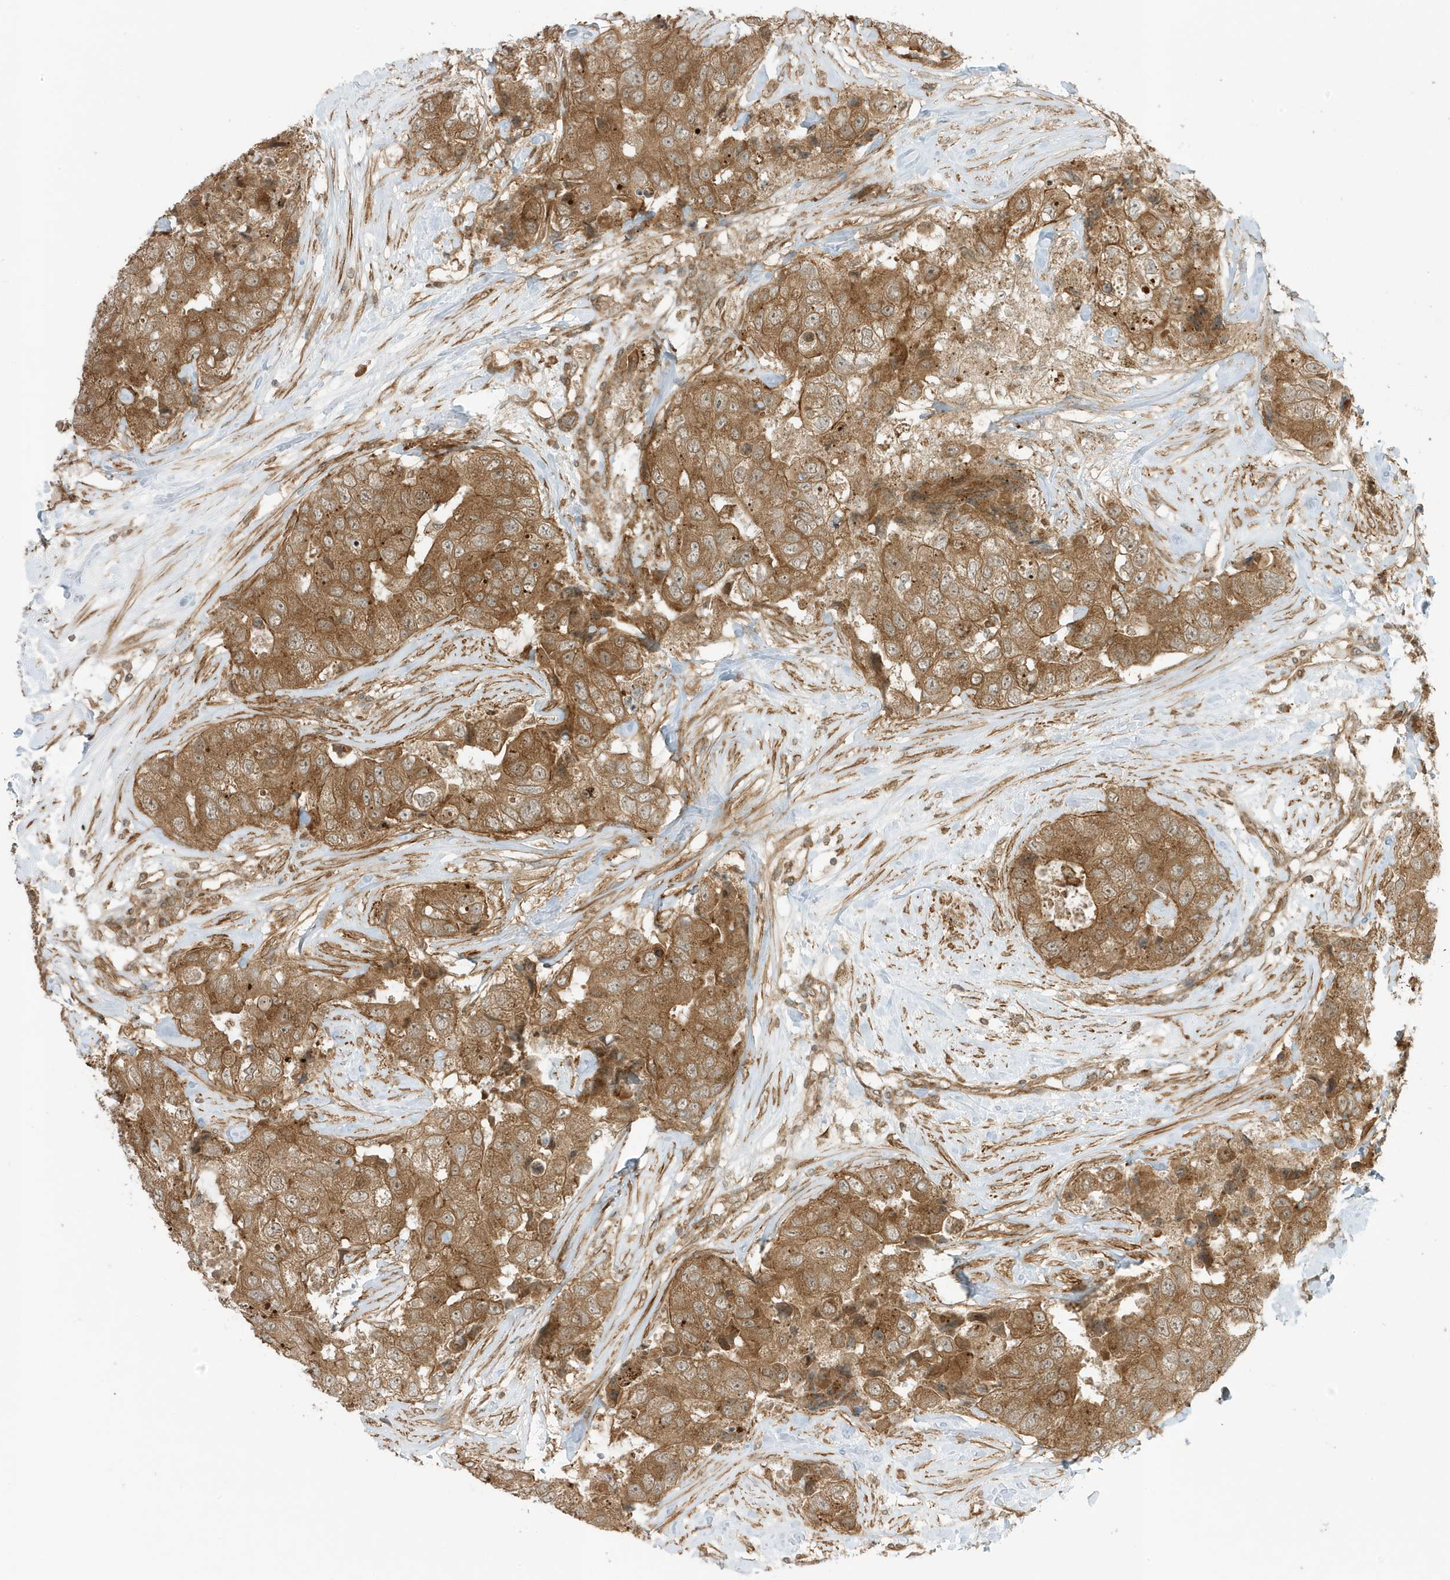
{"staining": {"intensity": "moderate", "quantity": ">75%", "location": "cytoplasmic/membranous"}, "tissue": "breast cancer", "cell_type": "Tumor cells", "image_type": "cancer", "snomed": [{"axis": "morphology", "description": "Duct carcinoma"}, {"axis": "topography", "description": "Breast"}], "caption": "High-magnification brightfield microscopy of breast cancer (invasive ductal carcinoma) stained with DAB (brown) and counterstained with hematoxylin (blue). tumor cells exhibit moderate cytoplasmic/membranous expression is appreciated in approximately>75% of cells. (IHC, brightfield microscopy, high magnification).", "gene": "DHX36", "patient": {"sex": "female", "age": 62}}